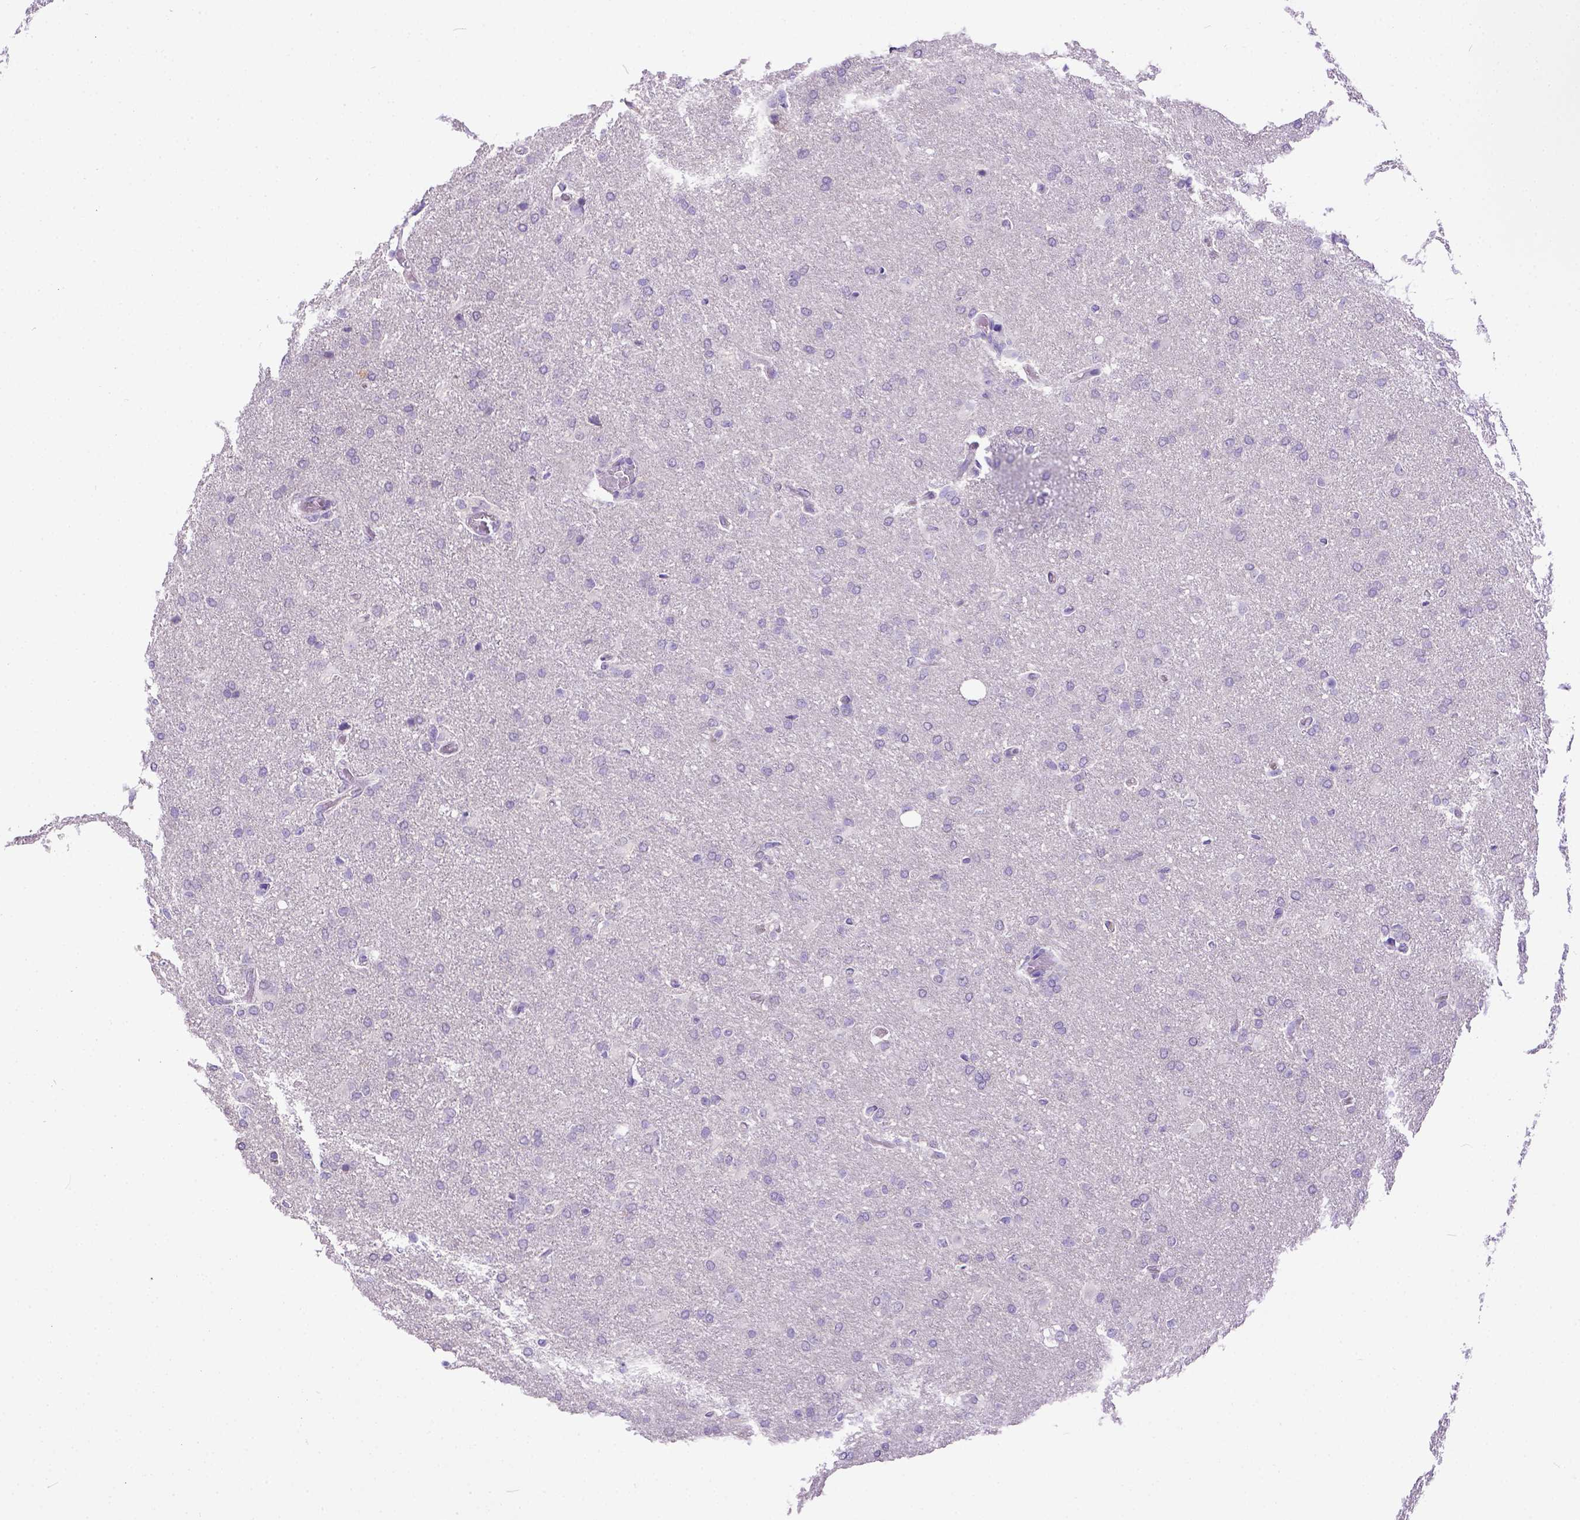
{"staining": {"intensity": "negative", "quantity": "none", "location": "none"}, "tissue": "glioma", "cell_type": "Tumor cells", "image_type": "cancer", "snomed": [{"axis": "morphology", "description": "Glioma, malignant, High grade"}, {"axis": "topography", "description": "Brain"}], "caption": "An image of glioma stained for a protein reveals no brown staining in tumor cells. Brightfield microscopy of immunohistochemistry (IHC) stained with DAB (brown) and hematoxylin (blue), captured at high magnification.", "gene": "KIT", "patient": {"sex": "male", "age": 68}}